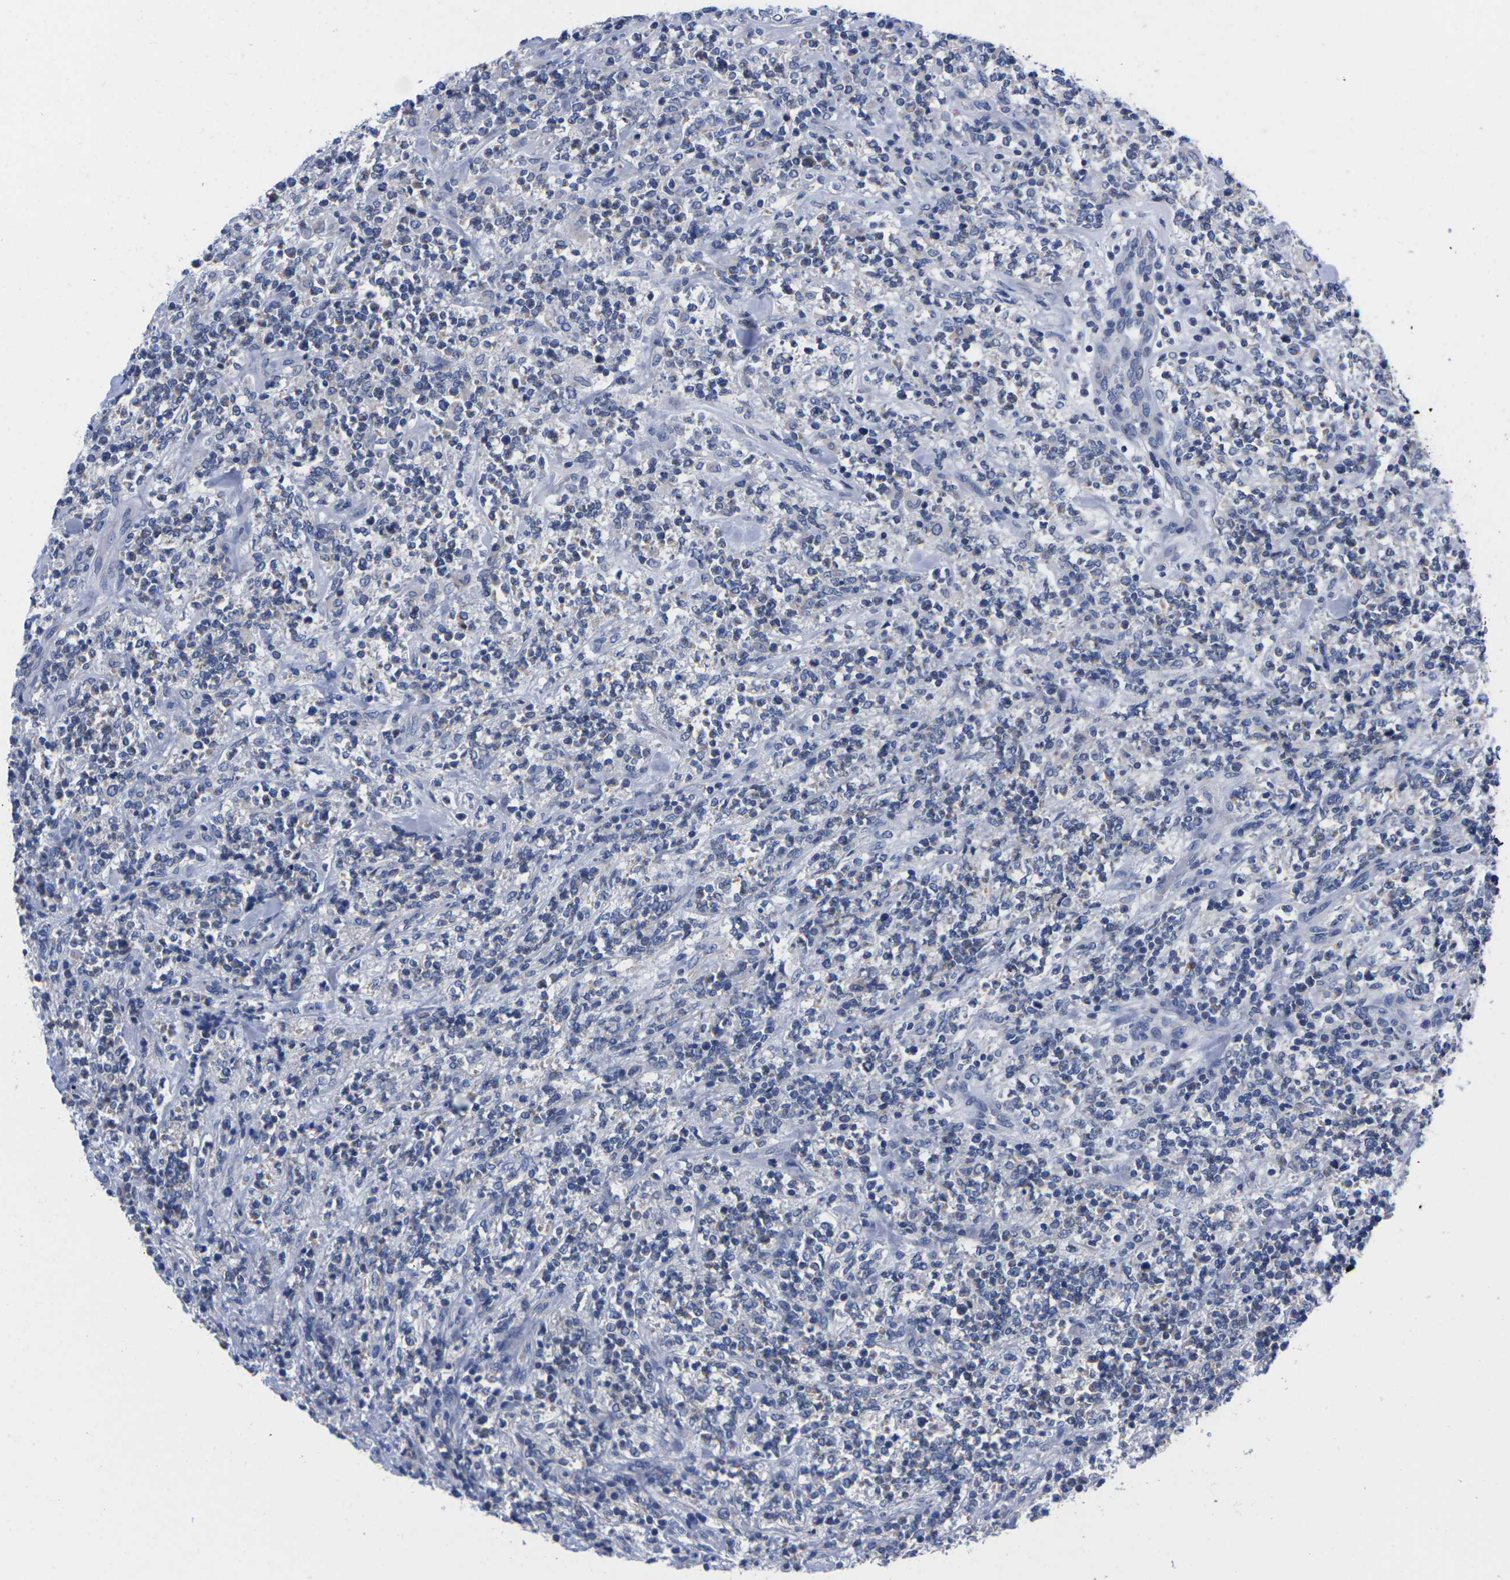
{"staining": {"intensity": "negative", "quantity": "none", "location": "none"}, "tissue": "lymphoma", "cell_type": "Tumor cells", "image_type": "cancer", "snomed": [{"axis": "morphology", "description": "Malignant lymphoma, non-Hodgkin's type, High grade"}, {"axis": "topography", "description": "Soft tissue"}], "caption": "Tumor cells show no significant staining in lymphoma.", "gene": "FAM210A", "patient": {"sex": "male", "age": 18}}